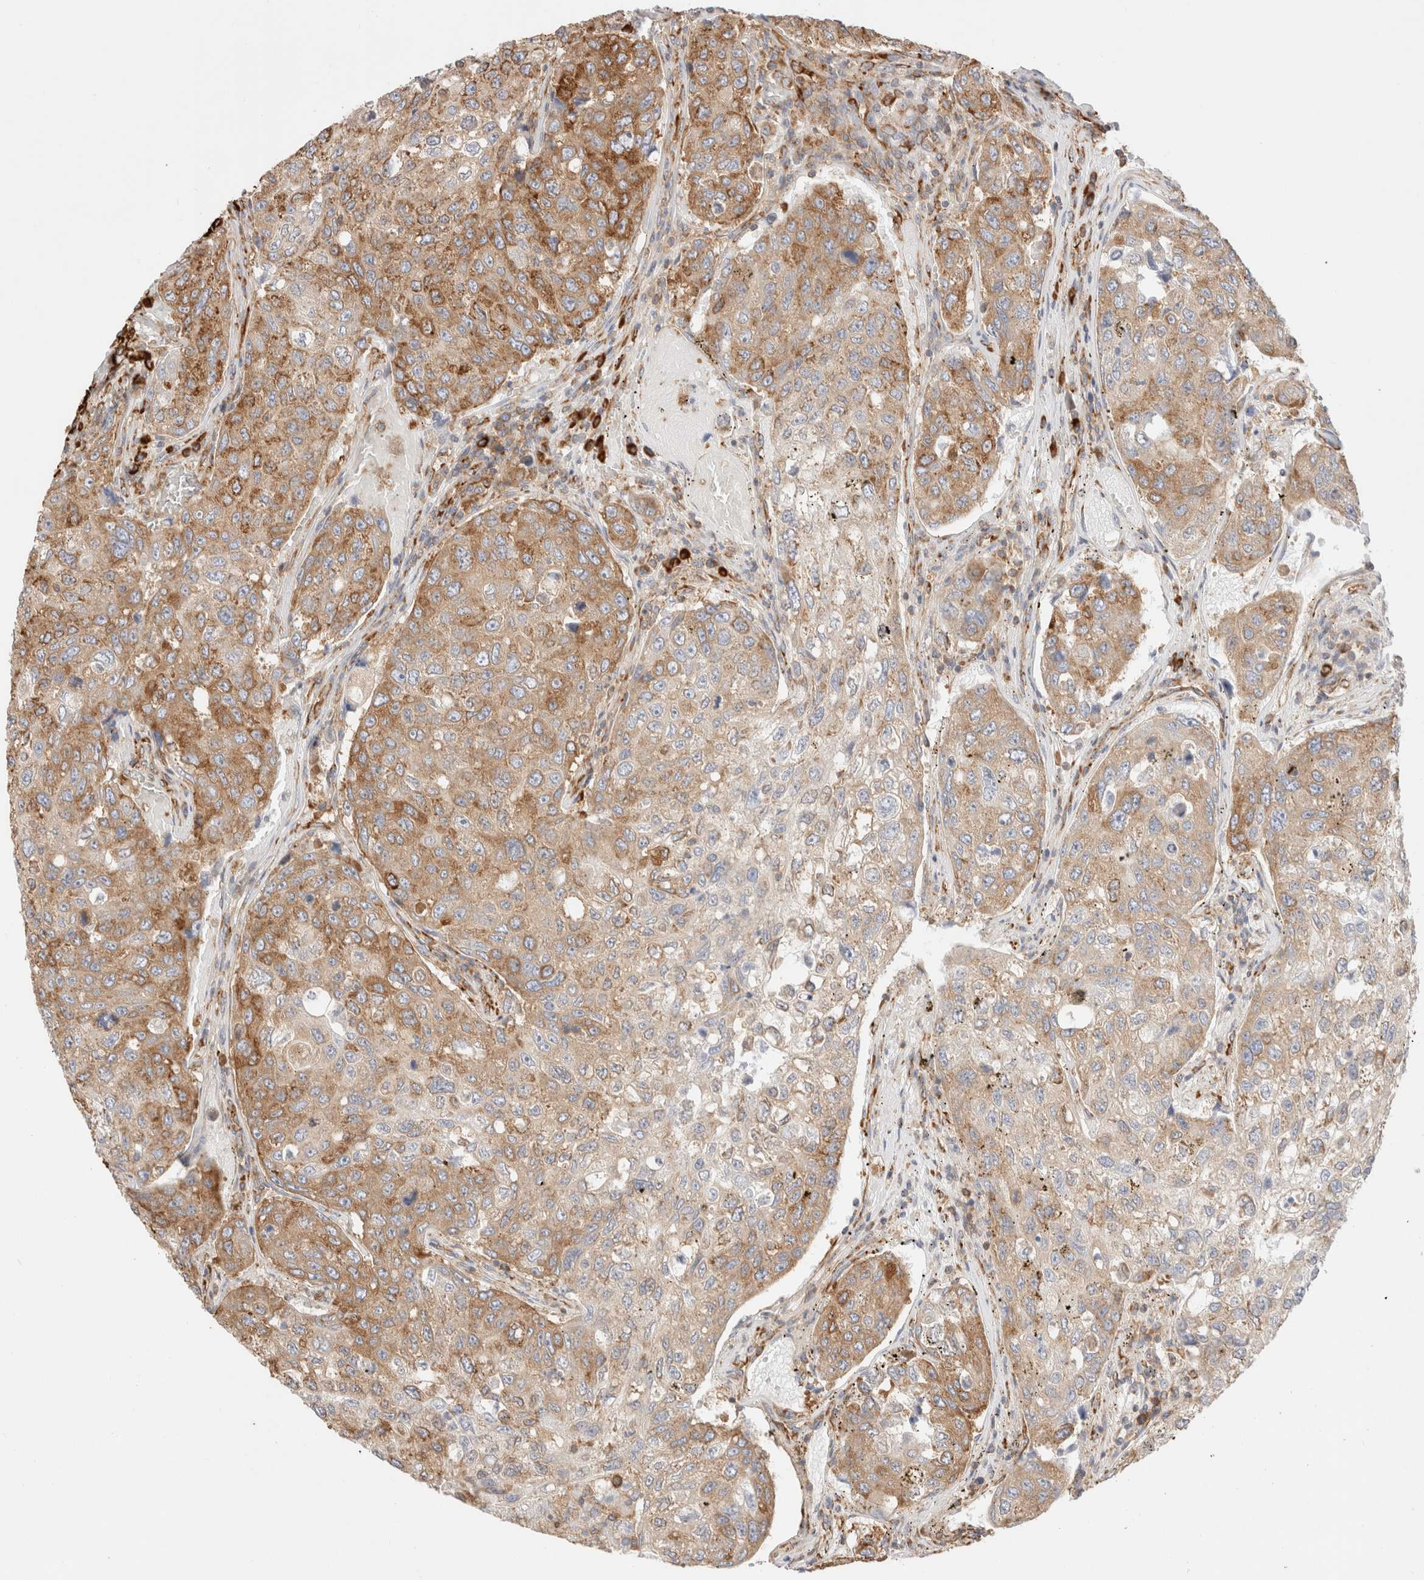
{"staining": {"intensity": "moderate", "quantity": ">75%", "location": "cytoplasmic/membranous"}, "tissue": "urothelial cancer", "cell_type": "Tumor cells", "image_type": "cancer", "snomed": [{"axis": "morphology", "description": "Urothelial carcinoma, High grade"}, {"axis": "topography", "description": "Lymph node"}, {"axis": "topography", "description": "Urinary bladder"}], "caption": "Tumor cells show moderate cytoplasmic/membranous staining in about >75% of cells in urothelial cancer.", "gene": "ZC2HC1A", "patient": {"sex": "male", "age": 51}}